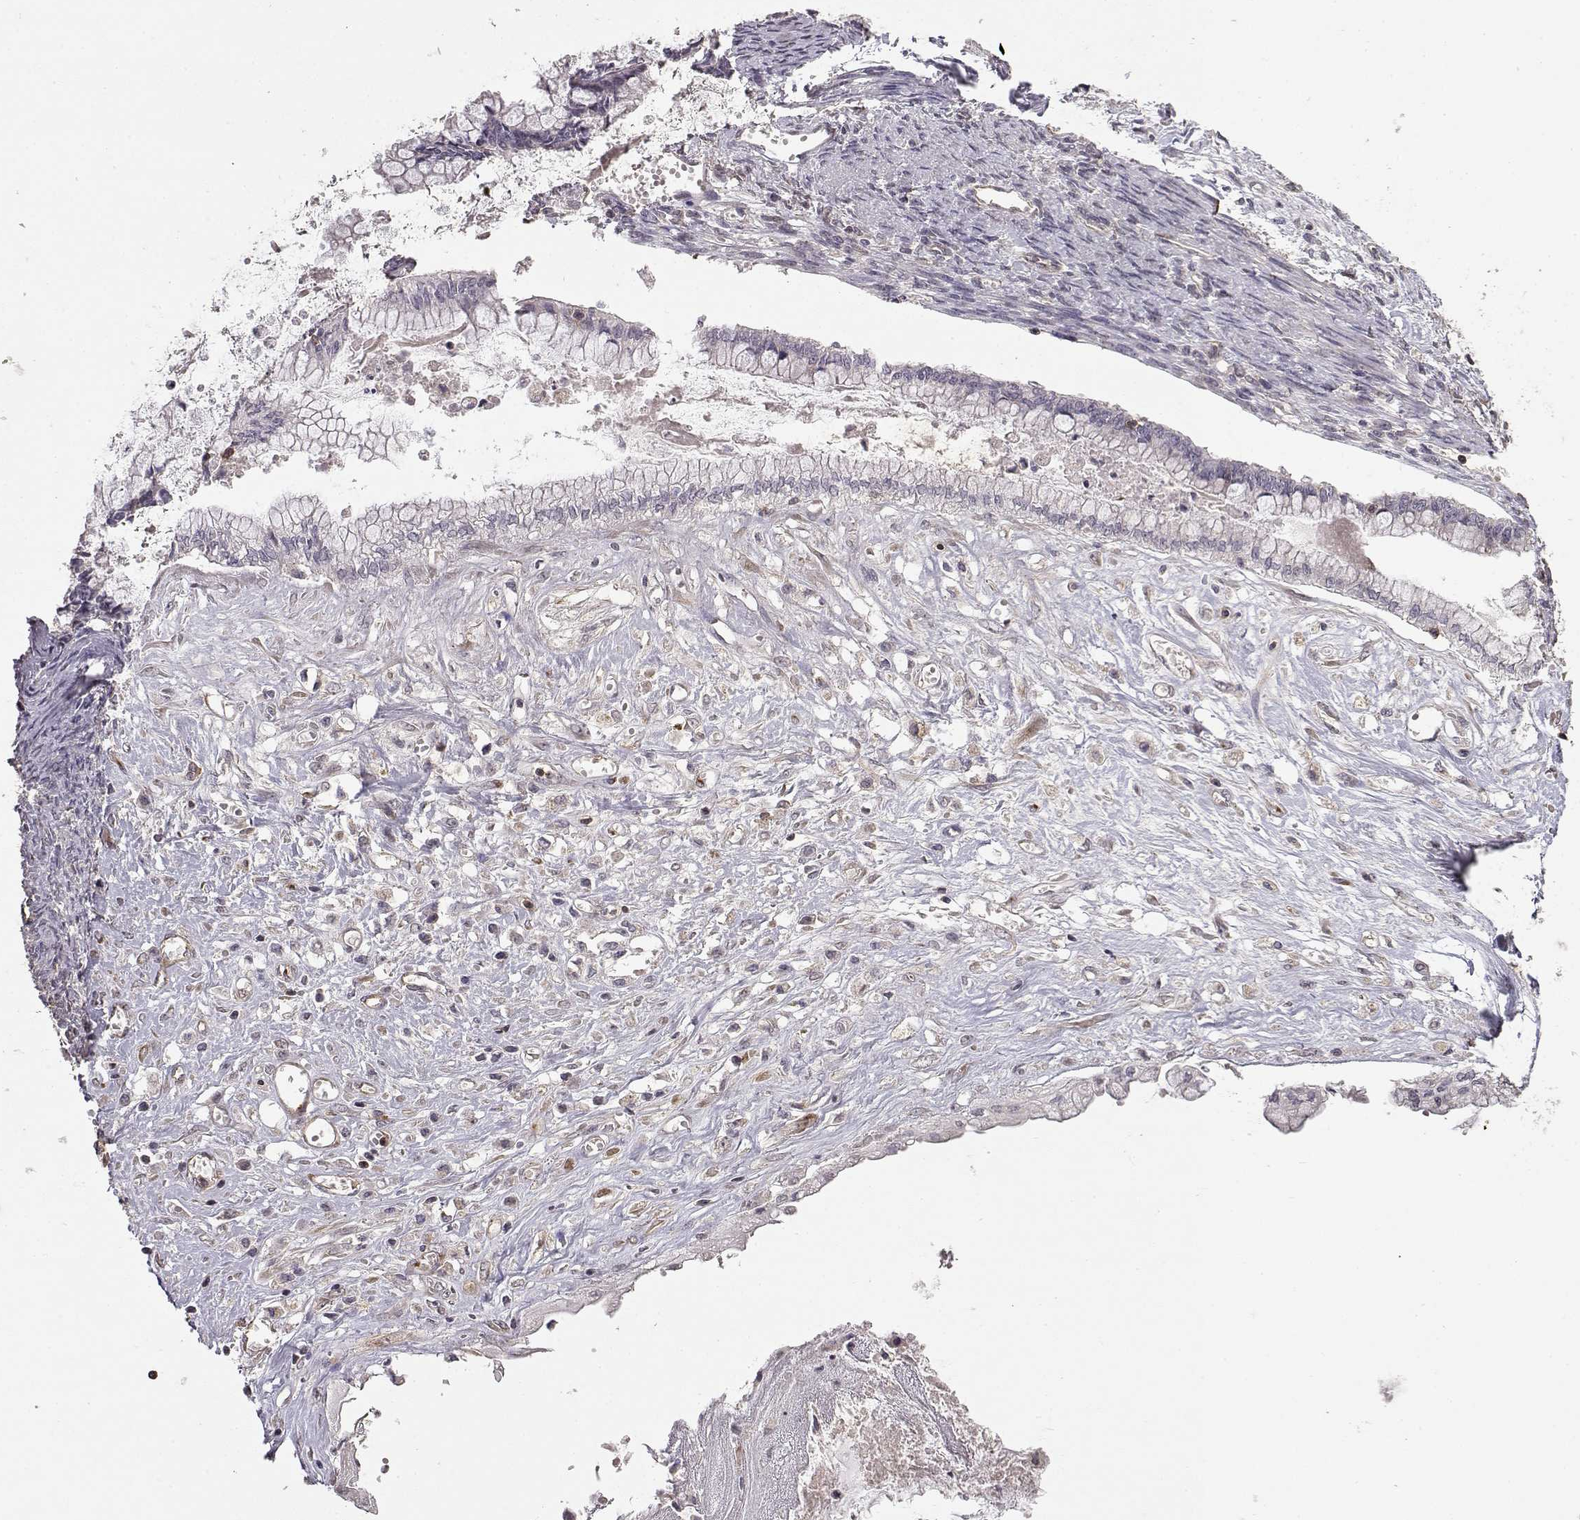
{"staining": {"intensity": "negative", "quantity": "none", "location": "none"}, "tissue": "ovarian cancer", "cell_type": "Tumor cells", "image_type": "cancer", "snomed": [{"axis": "morphology", "description": "Cystadenocarcinoma, mucinous, NOS"}, {"axis": "topography", "description": "Ovary"}], "caption": "An IHC image of mucinous cystadenocarcinoma (ovarian) is shown. There is no staining in tumor cells of mucinous cystadenocarcinoma (ovarian).", "gene": "IFITM1", "patient": {"sex": "female", "age": 67}}